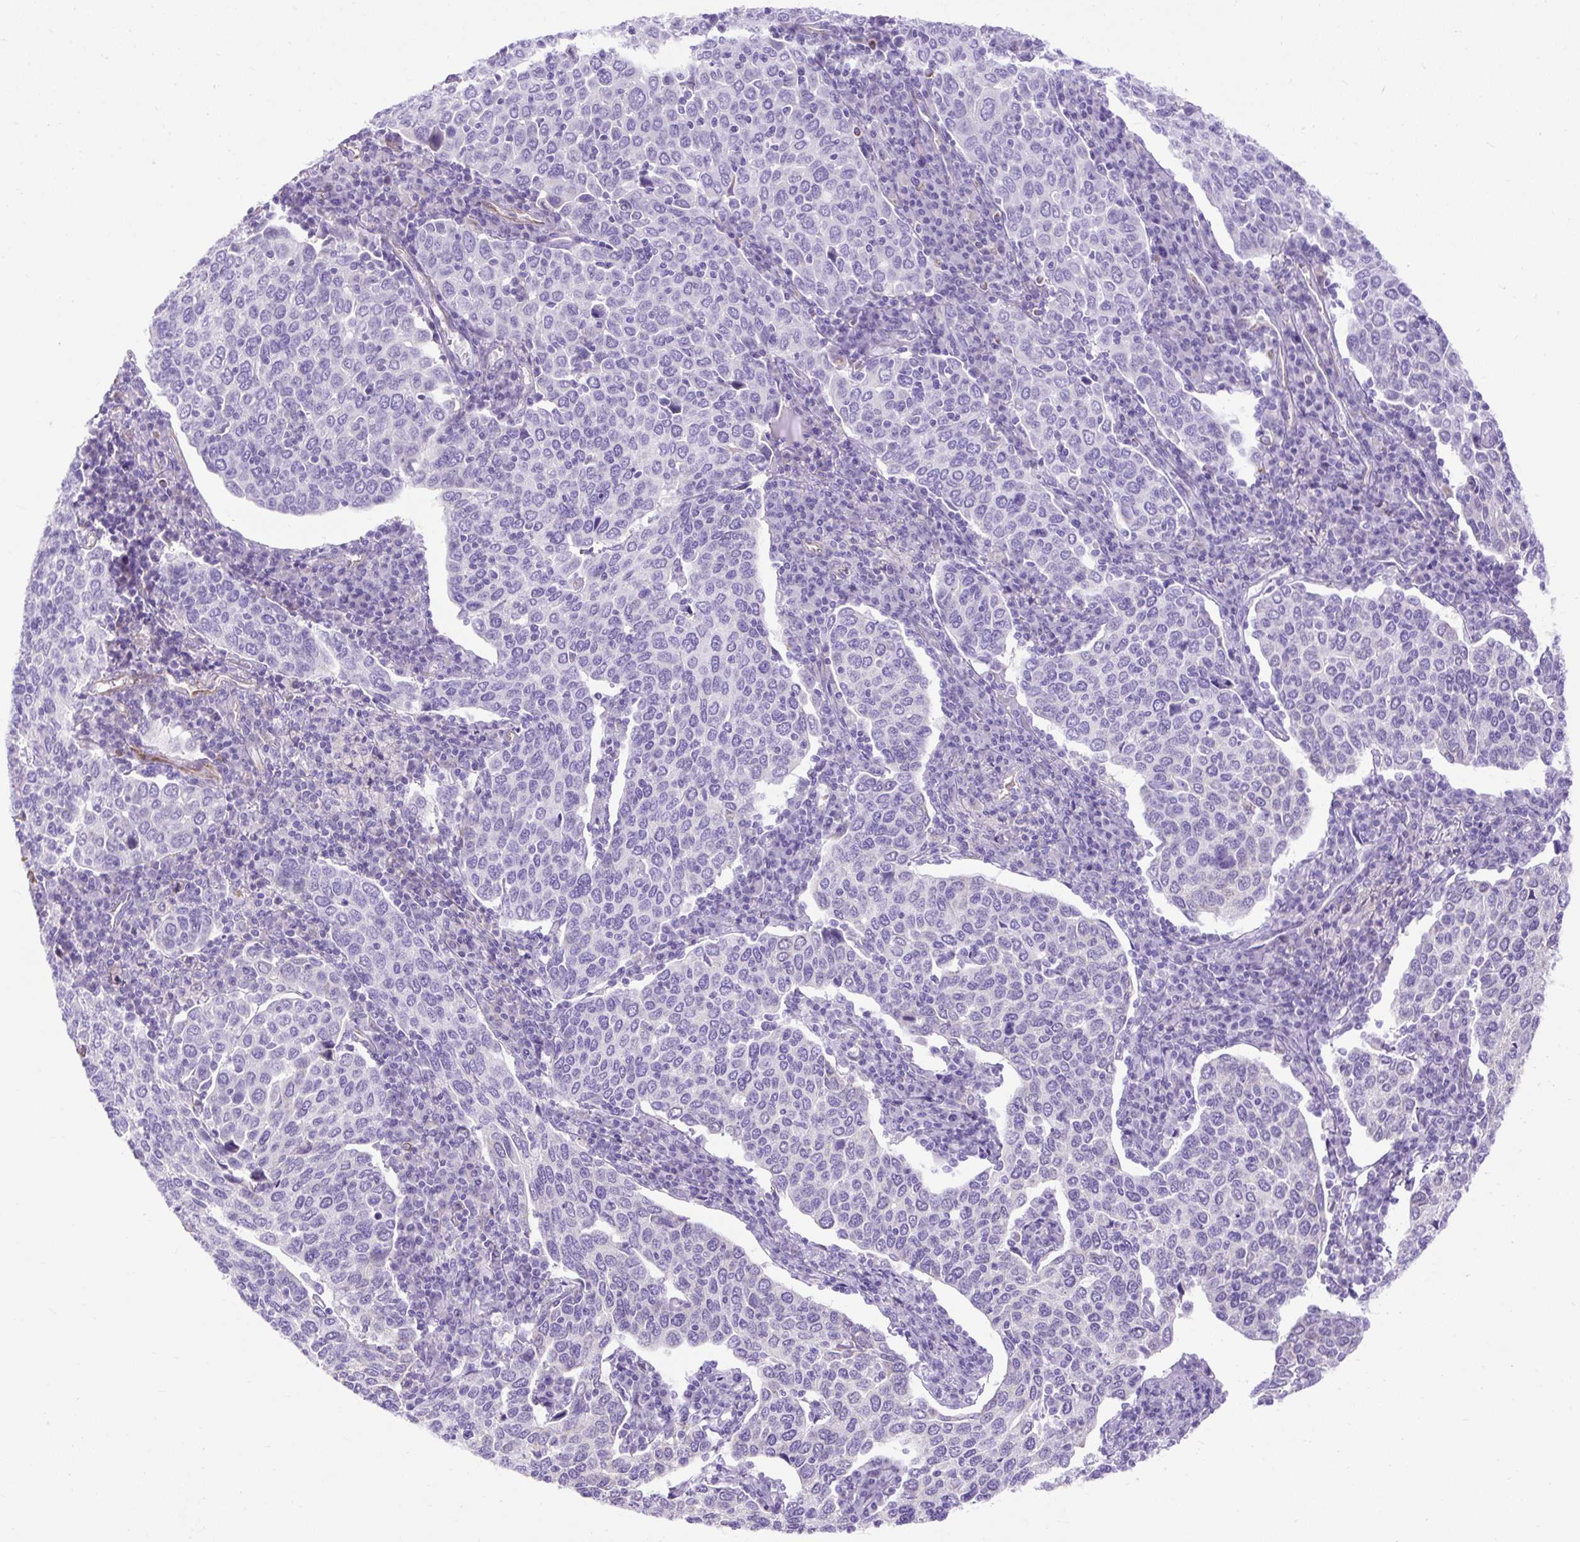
{"staining": {"intensity": "negative", "quantity": "none", "location": "none"}, "tissue": "cervical cancer", "cell_type": "Tumor cells", "image_type": "cancer", "snomed": [{"axis": "morphology", "description": "Squamous cell carcinoma, NOS"}, {"axis": "topography", "description": "Cervix"}], "caption": "An IHC image of squamous cell carcinoma (cervical) is shown. There is no staining in tumor cells of squamous cell carcinoma (cervical). (Stains: DAB IHC with hematoxylin counter stain, Microscopy: brightfield microscopy at high magnification).", "gene": "SPTBN5", "patient": {"sex": "female", "age": 40}}